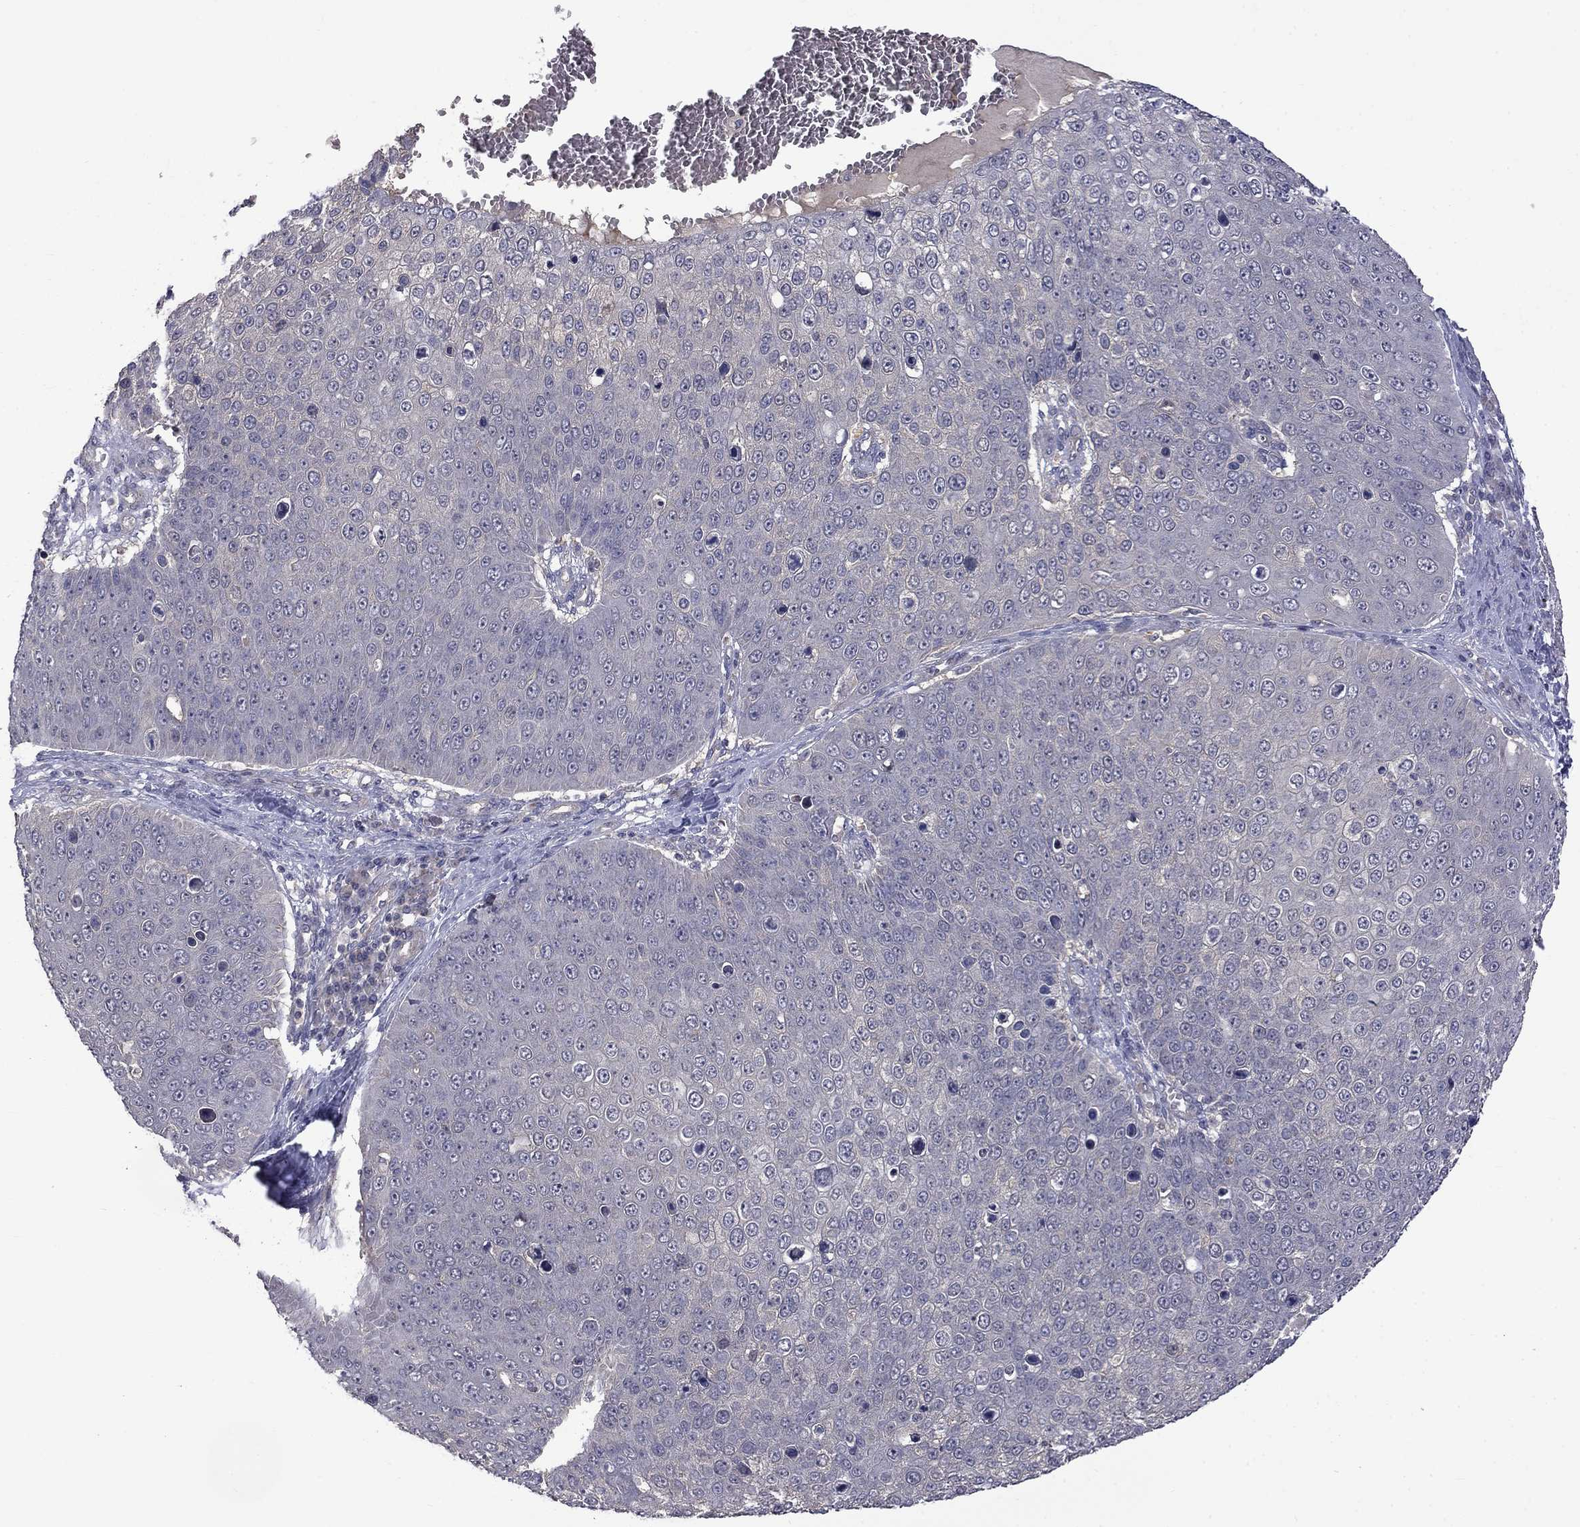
{"staining": {"intensity": "negative", "quantity": "none", "location": "none"}, "tissue": "skin cancer", "cell_type": "Tumor cells", "image_type": "cancer", "snomed": [{"axis": "morphology", "description": "Squamous cell carcinoma, NOS"}, {"axis": "topography", "description": "Skin"}], "caption": "High magnification brightfield microscopy of skin squamous cell carcinoma stained with DAB (brown) and counterstained with hematoxylin (blue): tumor cells show no significant positivity.", "gene": "SLC39A14", "patient": {"sex": "male", "age": 71}}